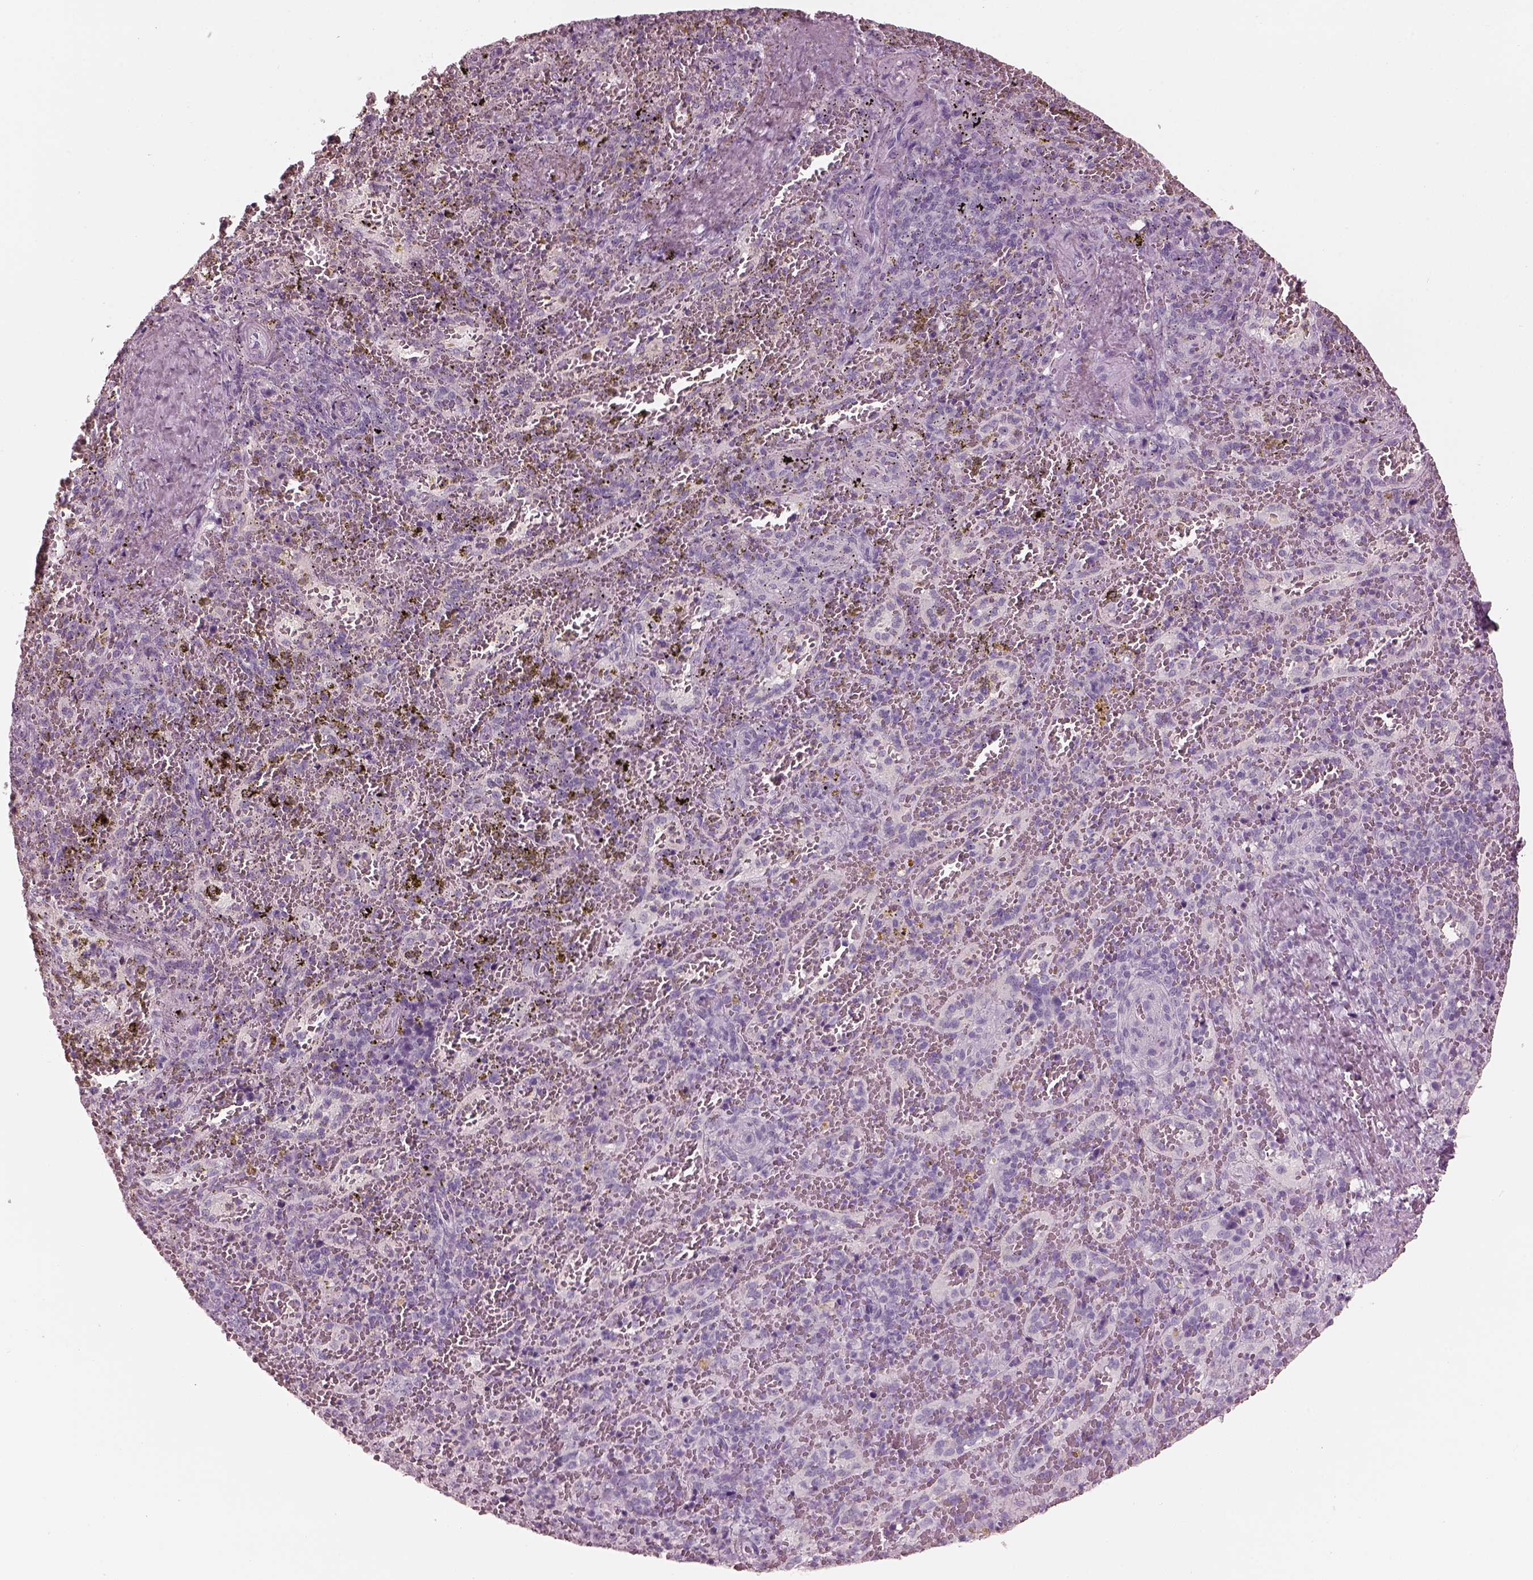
{"staining": {"intensity": "negative", "quantity": "none", "location": "none"}, "tissue": "spleen", "cell_type": "Cells in red pulp", "image_type": "normal", "snomed": [{"axis": "morphology", "description": "Normal tissue, NOS"}, {"axis": "topography", "description": "Spleen"}], "caption": "IHC photomicrograph of unremarkable spleen: spleen stained with DAB (3,3'-diaminobenzidine) shows no significant protein positivity in cells in red pulp.", "gene": "FABP9", "patient": {"sex": "female", "age": 50}}